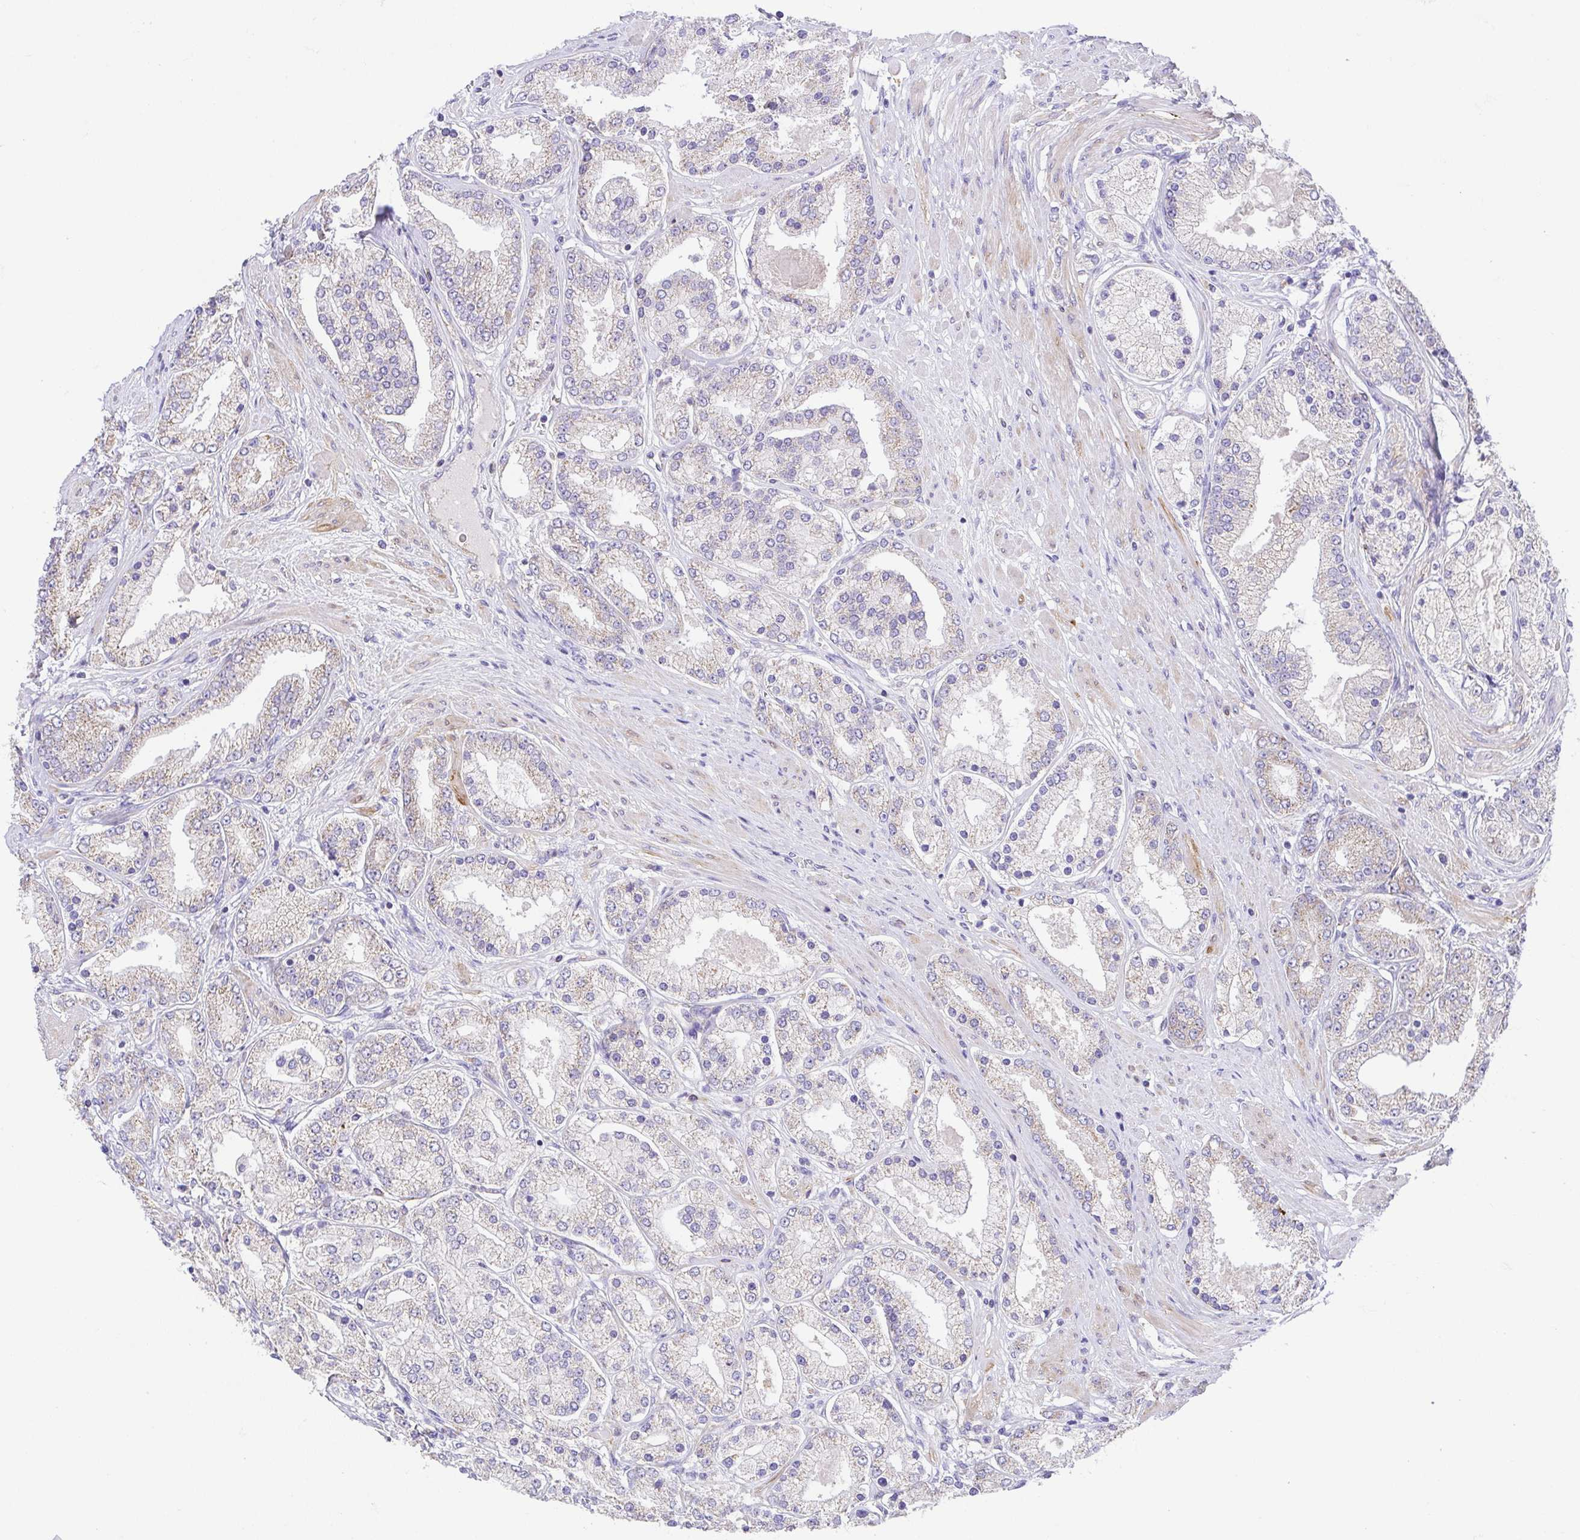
{"staining": {"intensity": "negative", "quantity": "none", "location": "none"}, "tissue": "prostate cancer", "cell_type": "Tumor cells", "image_type": "cancer", "snomed": [{"axis": "morphology", "description": "Adenocarcinoma, High grade"}, {"axis": "topography", "description": "Prostate"}], "caption": "Tumor cells show no significant protein positivity in prostate adenocarcinoma (high-grade).", "gene": "SLC13A1", "patient": {"sex": "male", "age": 67}}